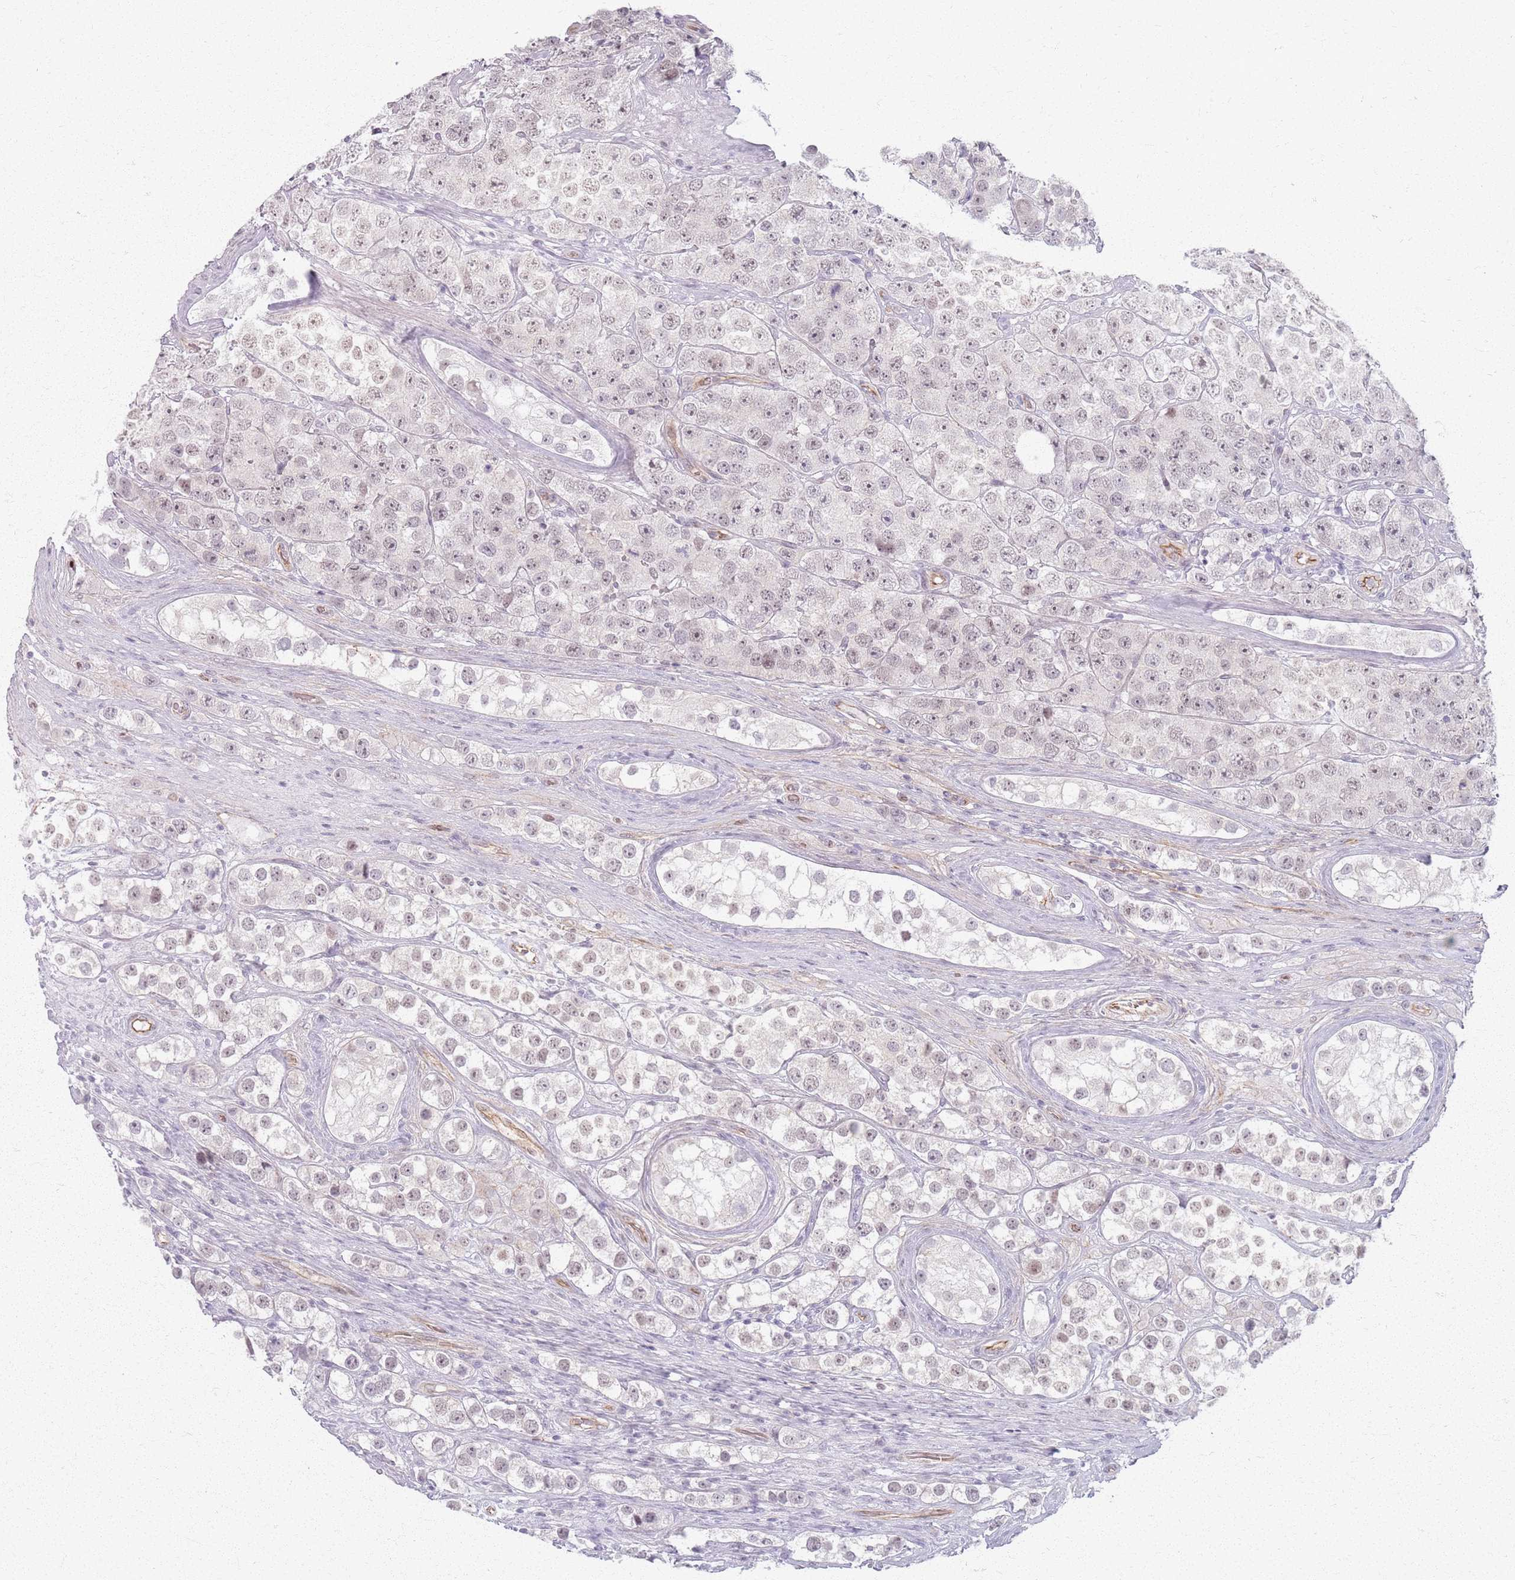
{"staining": {"intensity": "weak", "quantity": "25%-75%", "location": "nuclear"}, "tissue": "testis cancer", "cell_type": "Tumor cells", "image_type": "cancer", "snomed": [{"axis": "morphology", "description": "Seminoma, NOS"}, {"axis": "topography", "description": "Testis"}], "caption": "A high-resolution micrograph shows immunohistochemistry (IHC) staining of testis seminoma, which demonstrates weak nuclear staining in about 25%-75% of tumor cells. (DAB = brown stain, brightfield microscopy at high magnification).", "gene": "KCNA5", "patient": {"sex": "male", "age": 28}}